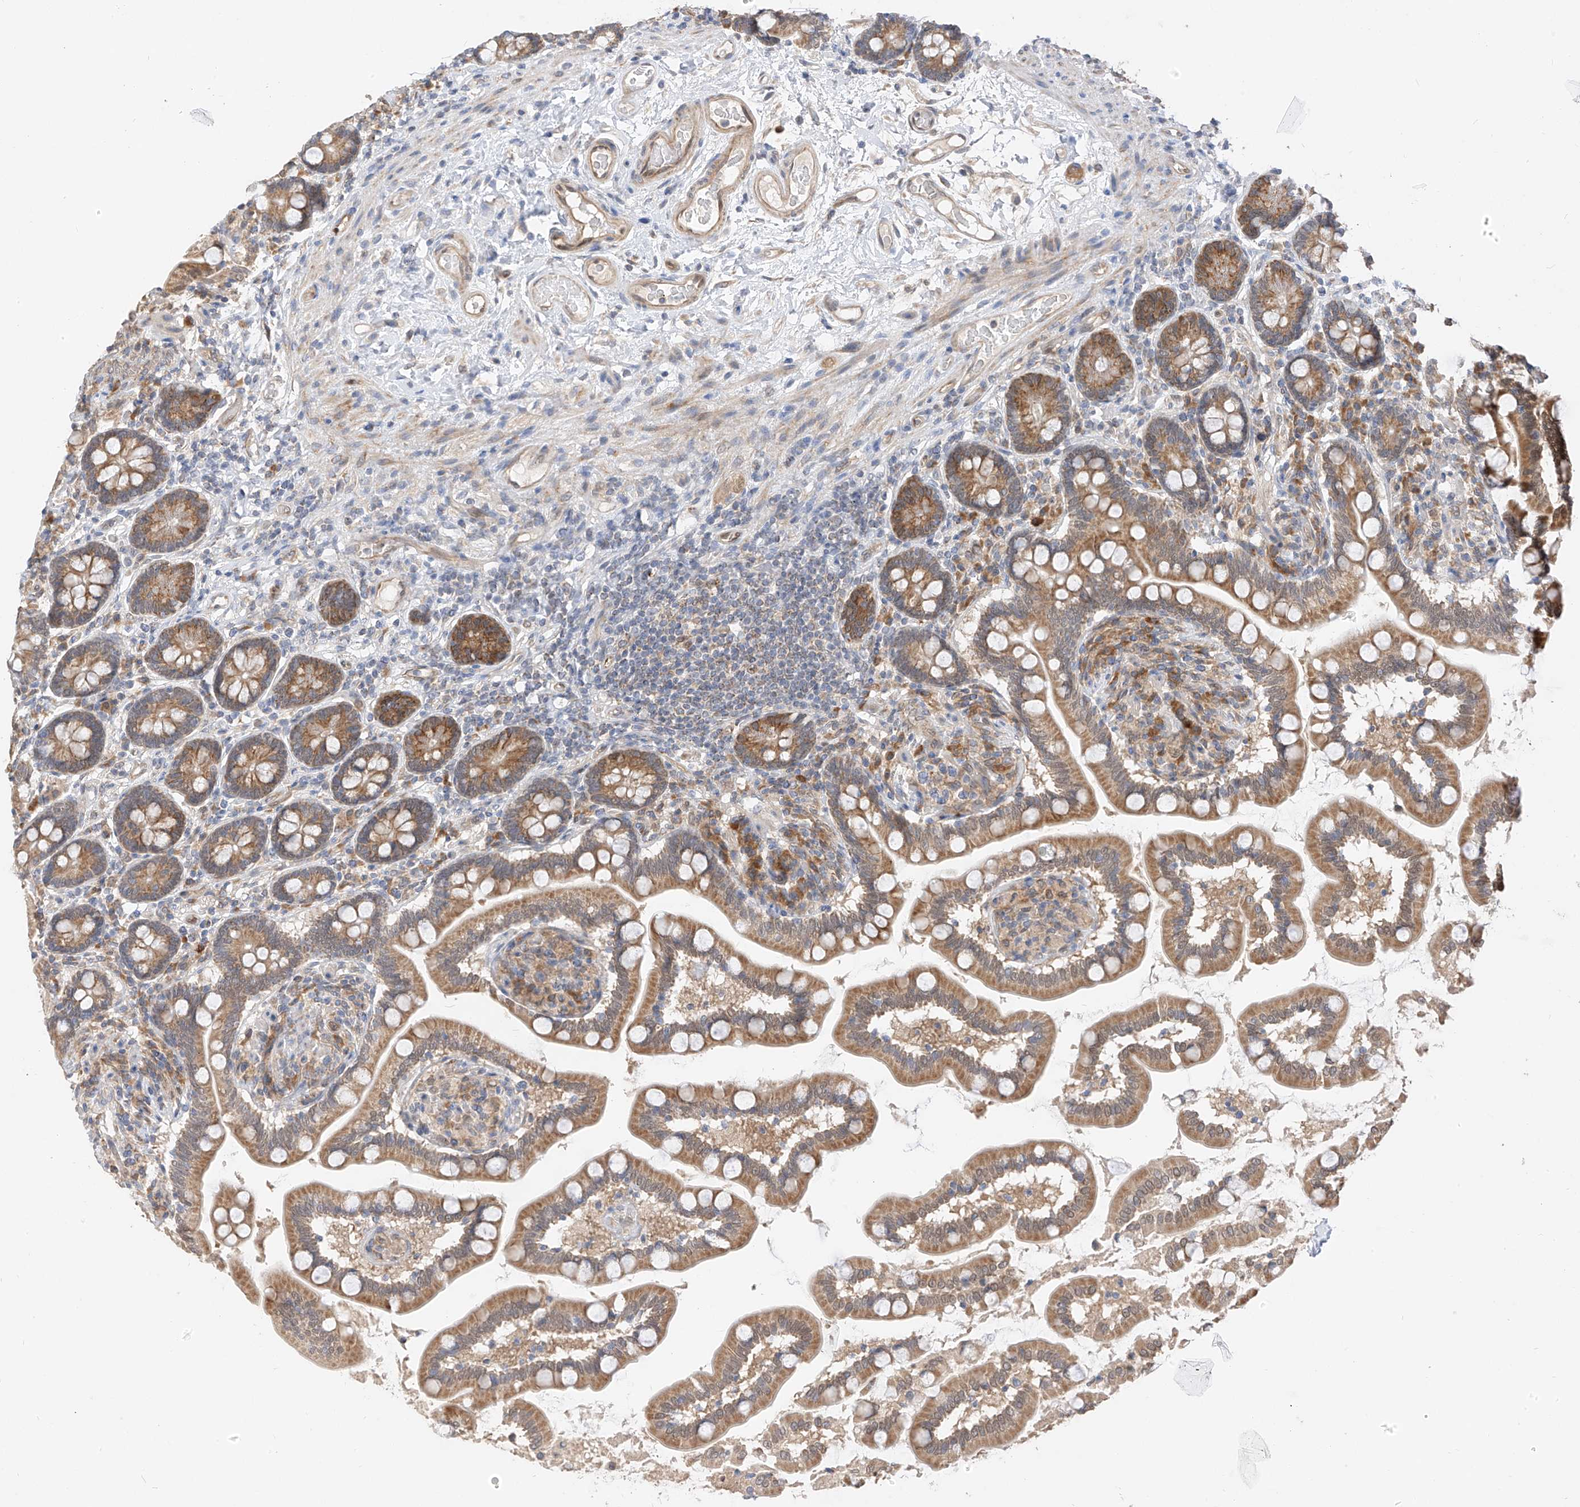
{"staining": {"intensity": "moderate", "quantity": ">75%", "location": "cytoplasmic/membranous"}, "tissue": "small intestine", "cell_type": "Glandular cells", "image_type": "normal", "snomed": [{"axis": "morphology", "description": "Normal tissue, NOS"}, {"axis": "topography", "description": "Small intestine"}], "caption": "The micrograph shows staining of benign small intestine, revealing moderate cytoplasmic/membranous protein positivity (brown color) within glandular cells. The staining was performed using DAB, with brown indicating positive protein expression. Nuclei are stained blue with hematoxylin.", "gene": "PPA2", "patient": {"sex": "female", "age": 64}}